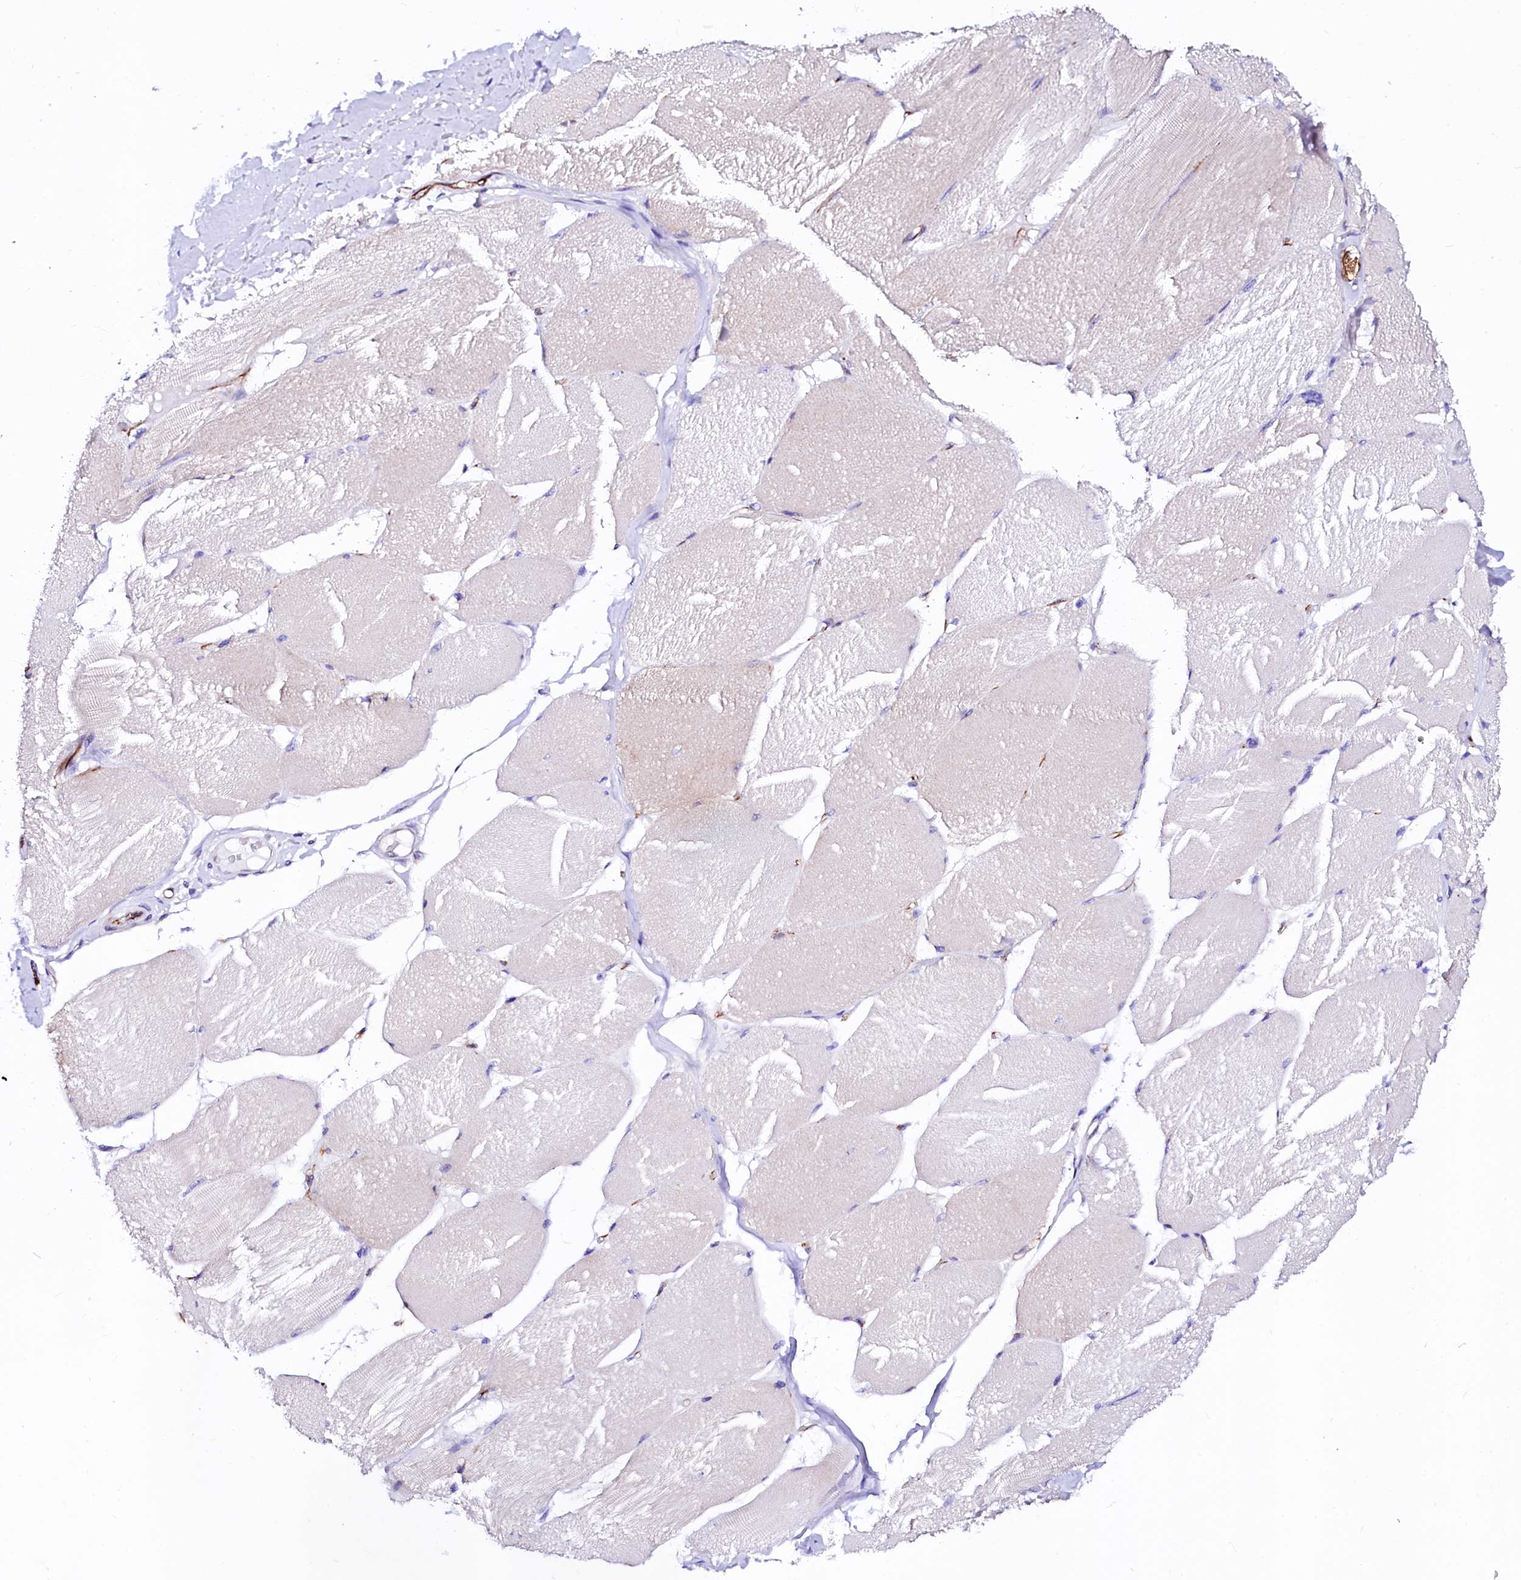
{"staining": {"intensity": "negative", "quantity": "none", "location": "none"}, "tissue": "skeletal muscle", "cell_type": "Myocytes", "image_type": "normal", "snomed": [{"axis": "morphology", "description": "Normal tissue, NOS"}, {"axis": "topography", "description": "Skin"}, {"axis": "topography", "description": "Skeletal muscle"}], "caption": "This is an immunohistochemistry (IHC) image of benign human skeletal muscle. There is no expression in myocytes.", "gene": "SFR1", "patient": {"sex": "male", "age": 83}}